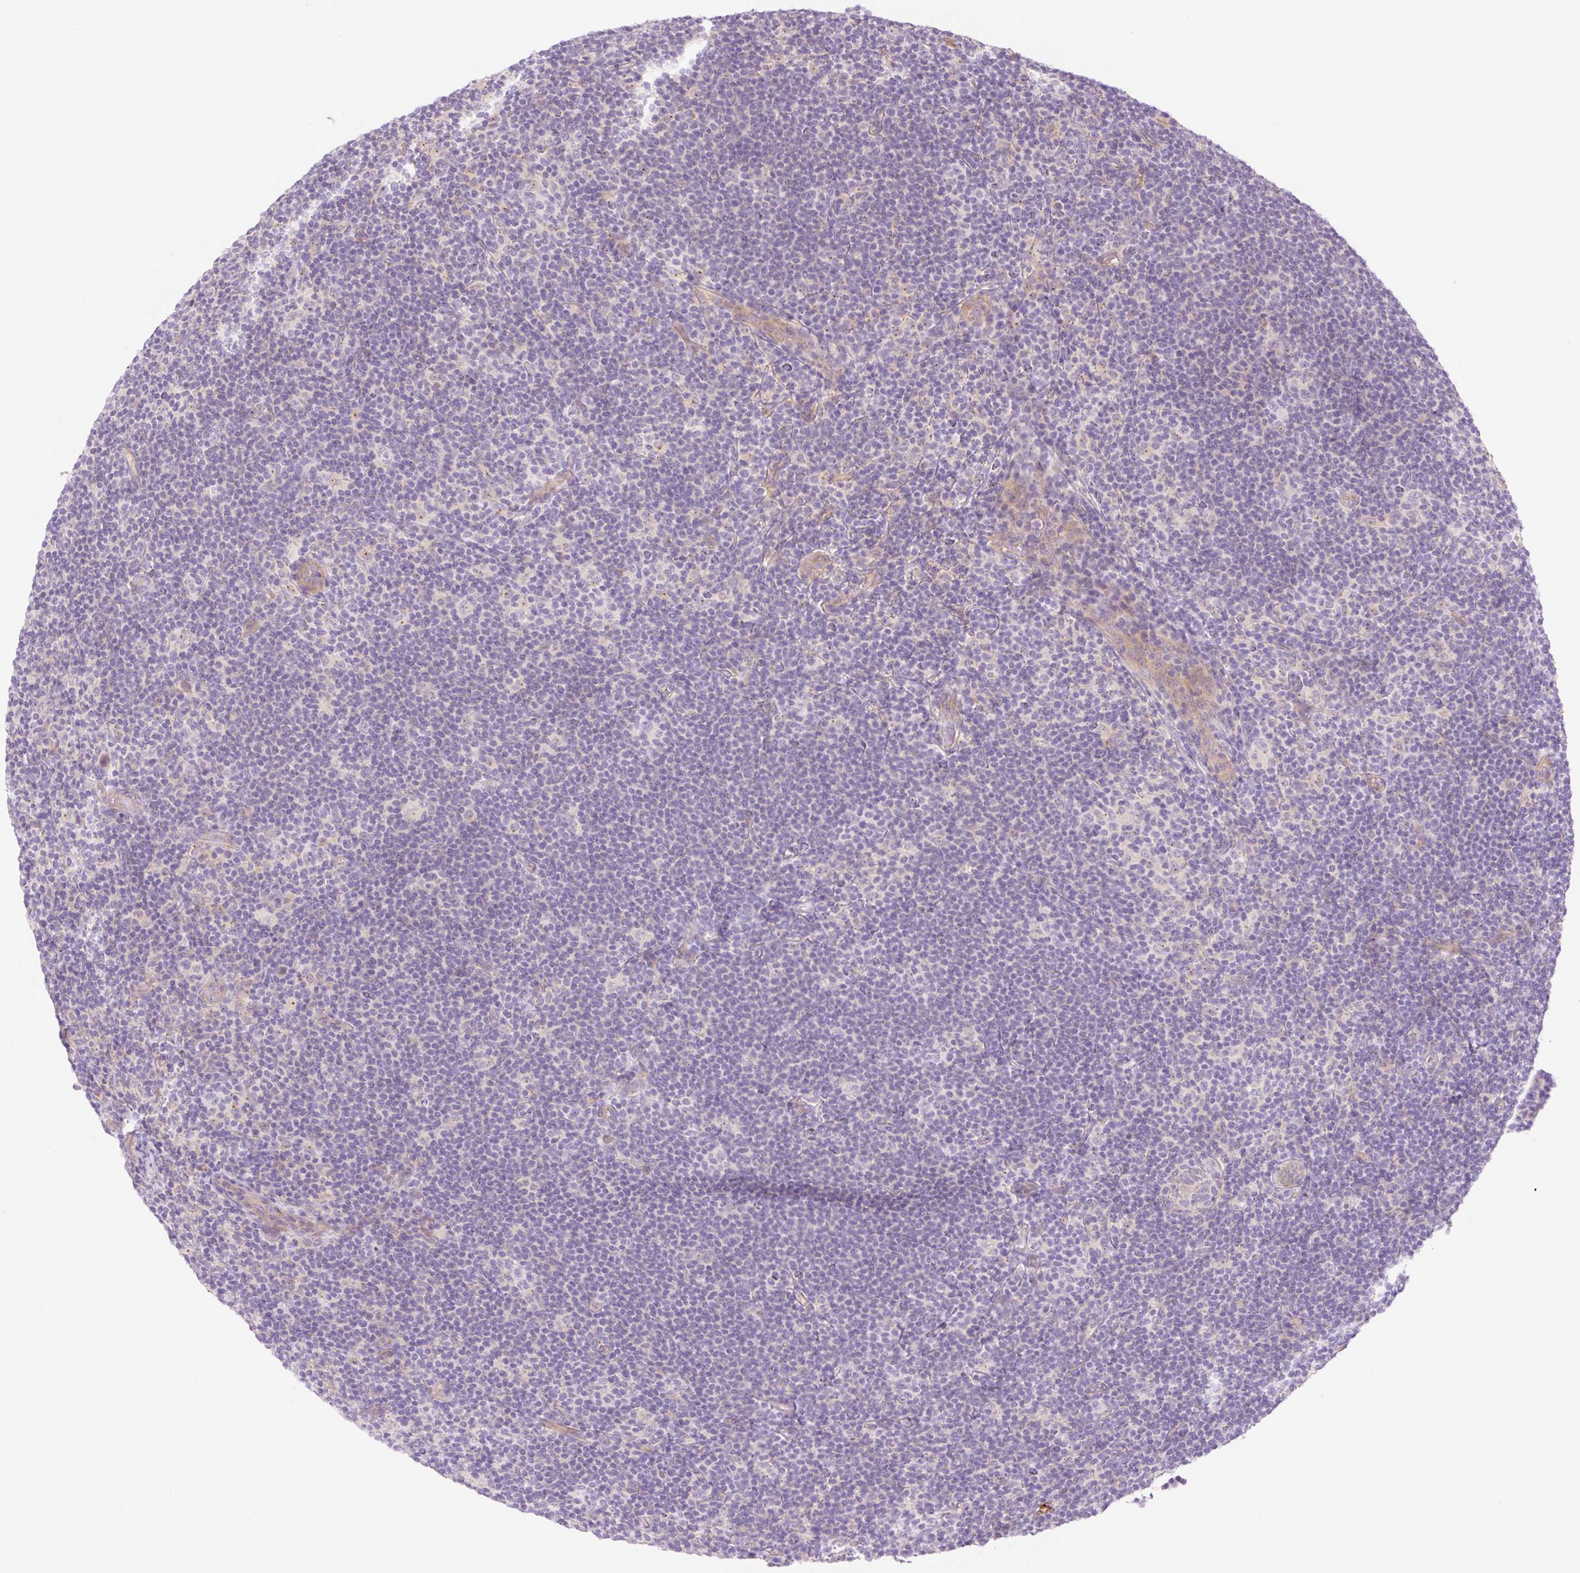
{"staining": {"intensity": "negative", "quantity": "none", "location": "none"}, "tissue": "lymphoma", "cell_type": "Tumor cells", "image_type": "cancer", "snomed": [{"axis": "morphology", "description": "Hodgkin's disease, NOS"}, {"axis": "topography", "description": "Lymph node"}], "caption": "Tumor cells show no significant protein staining in Hodgkin's disease. Nuclei are stained in blue.", "gene": "NLRP5", "patient": {"sex": "female", "age": 57}}